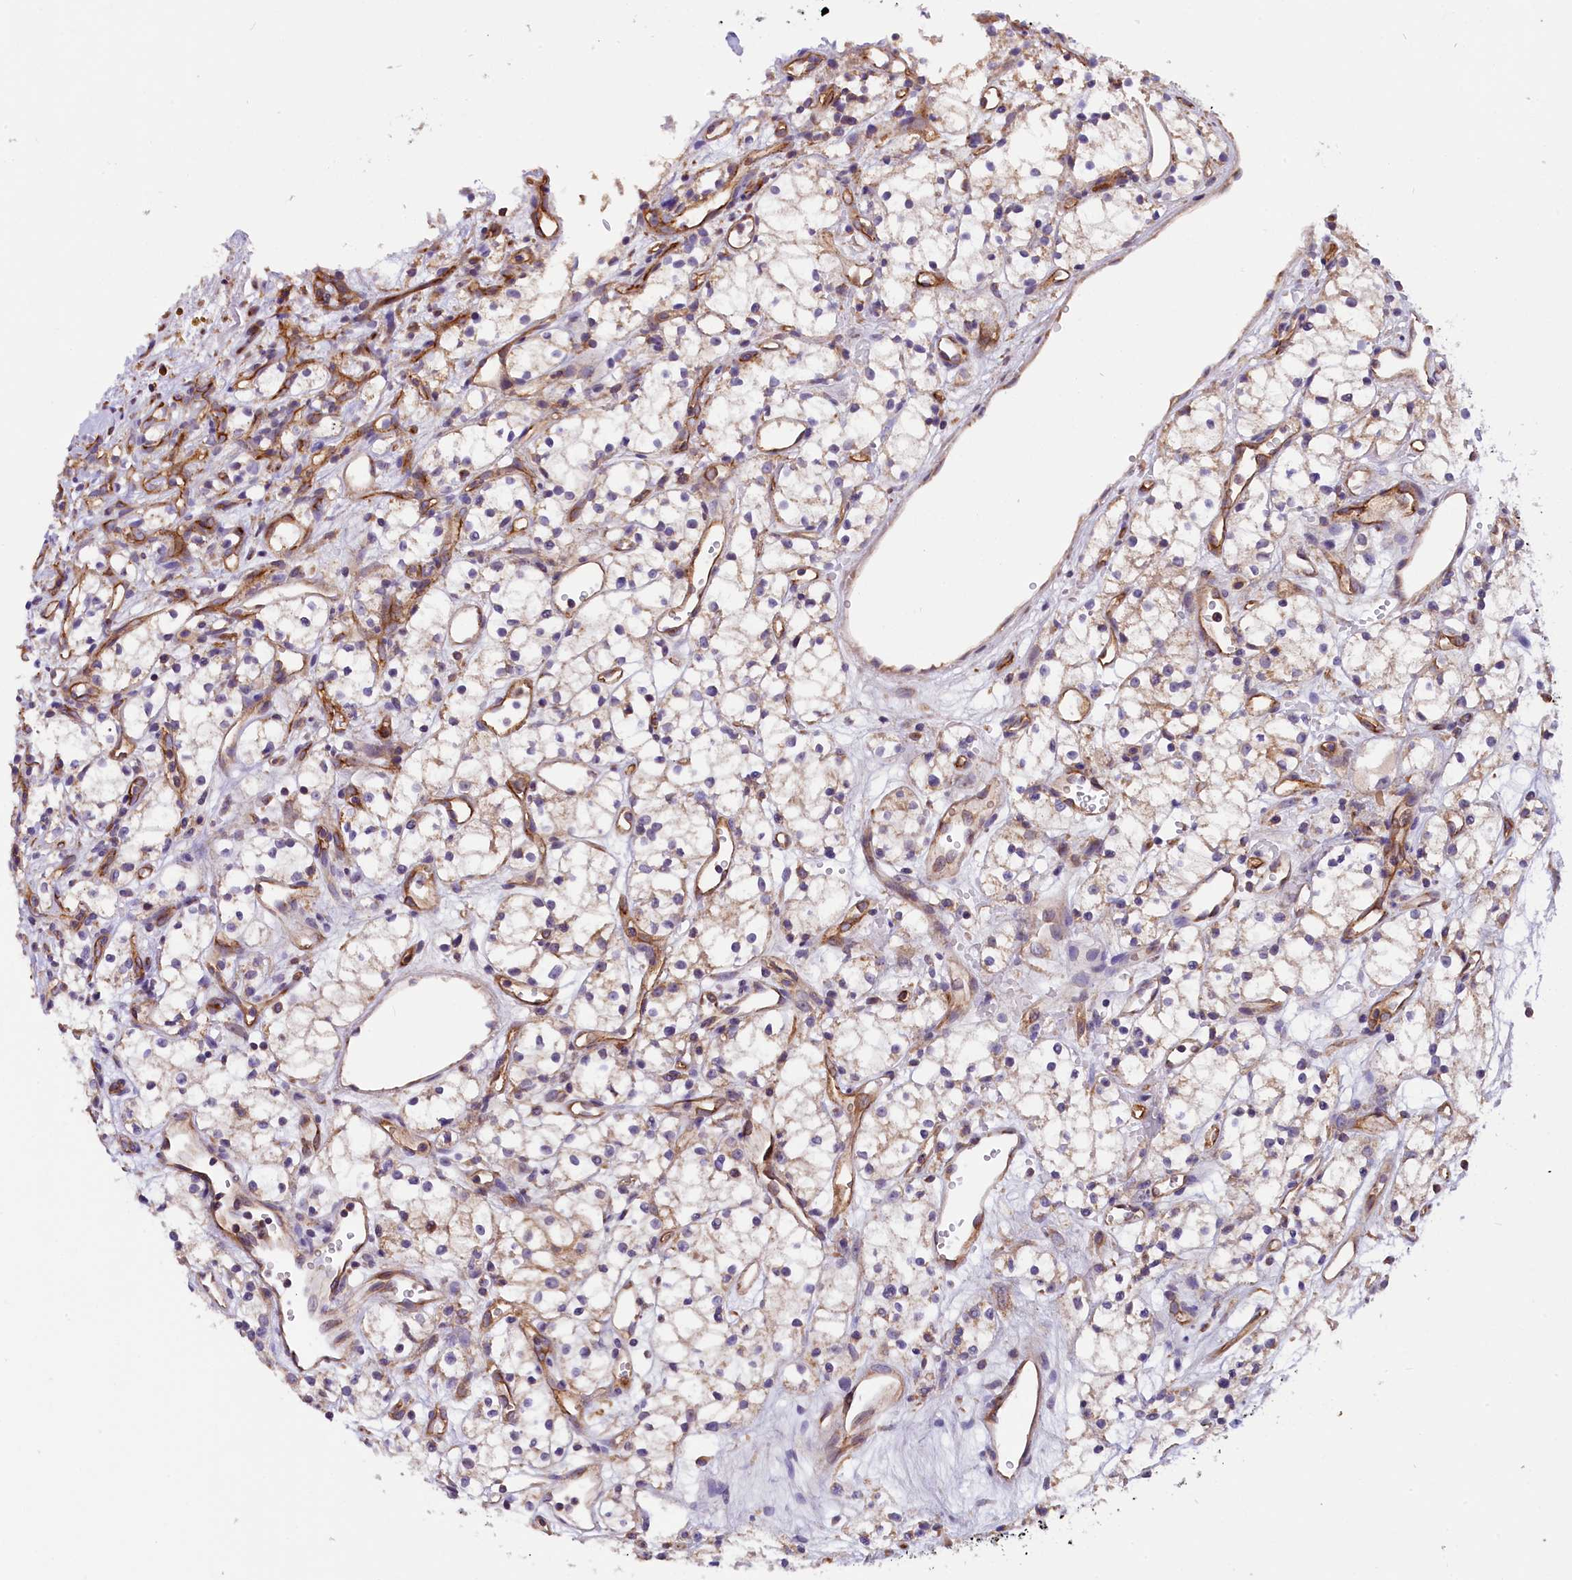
{"staining": {"intensity": "weak", "quantity": "<25%", "location": "cytoplasmic/membranous"}, "tissue": "renal cancer", "cell_type": "Tumor cells", "image_type": "cancer", "snomed": [{"axis": "morphology", "description": "Adenocarcinoma, NOS"}, {"axis": "topography", "description": "Kidney"}], "caption": "Immunohistochemical staining of human renal cancer (adenocarcinoma) exhibits no significant positivity in tumor cells.", "gene": "DNAJB9", "patient": {"sex": "male", "age": 59}}